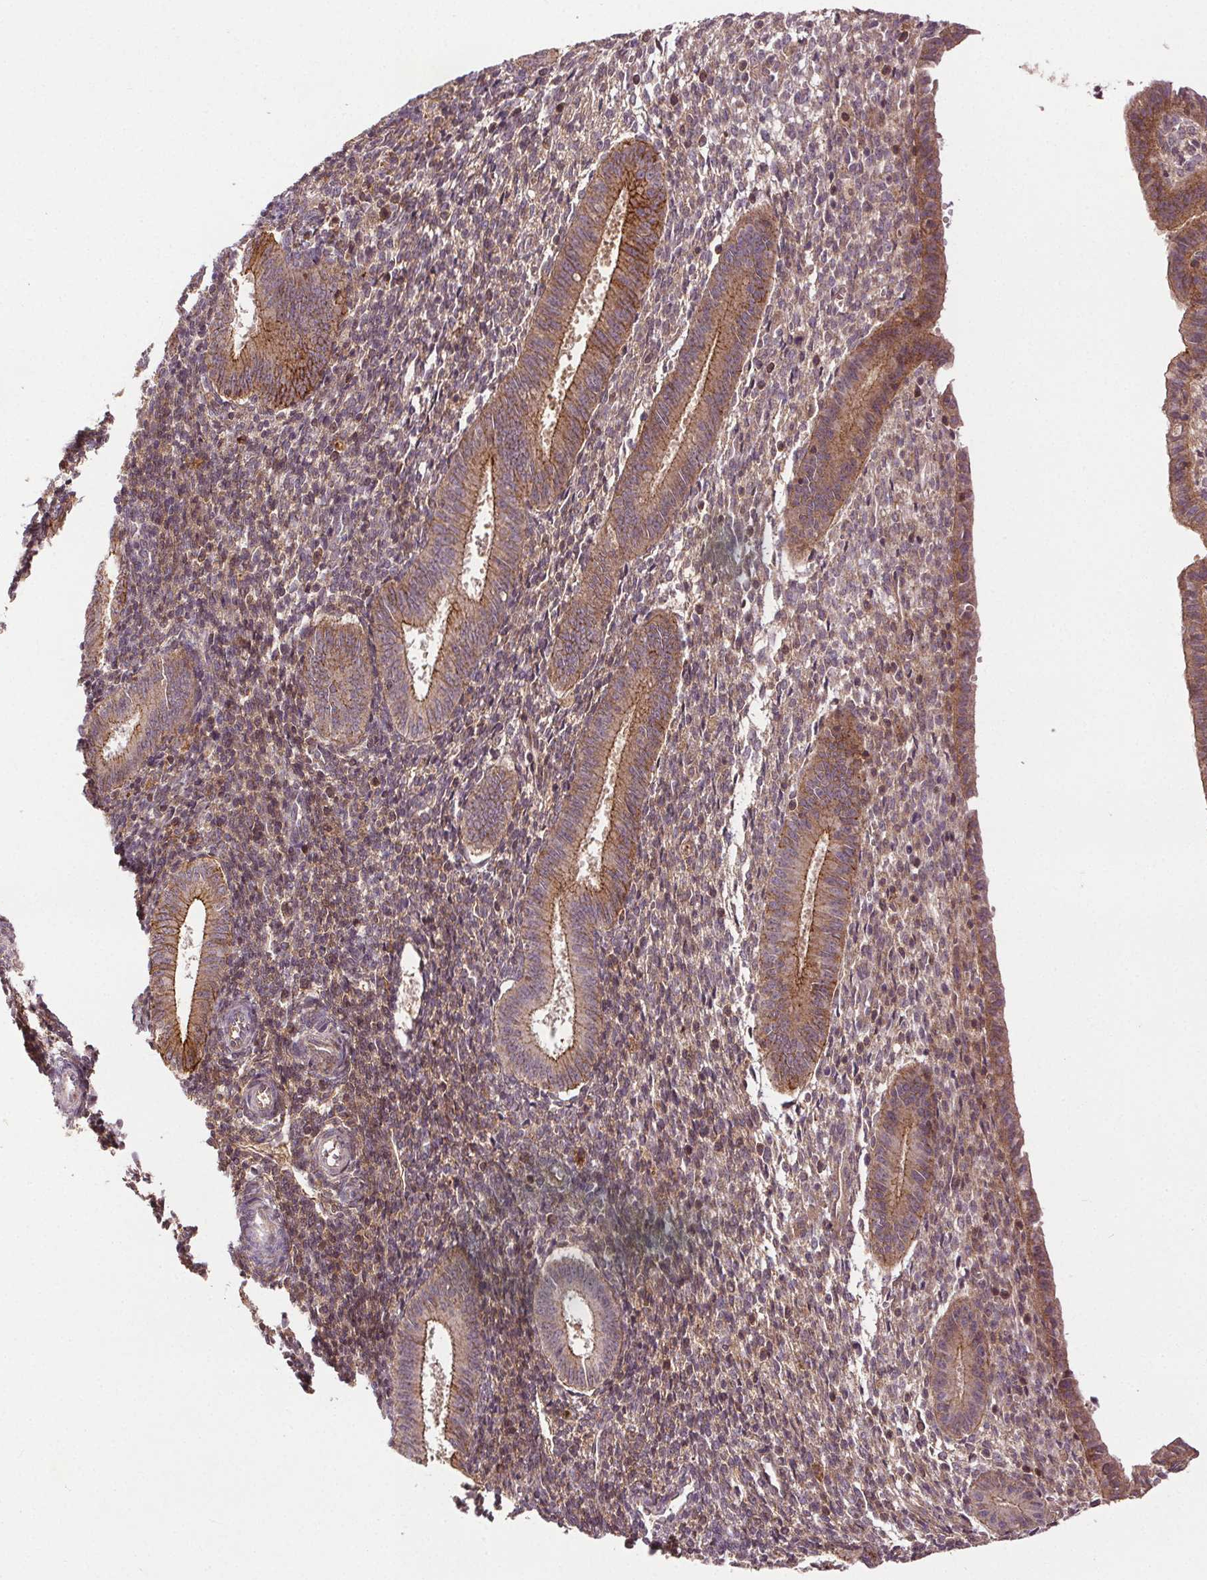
{"staining": {"intensity": "negative", "quantity": "none", "location": "none"}, "tissue": "endometrium", "cell_type": "Cells in endometrial stroma", "image_type": "normal", "snomed": [{"axis": "morphology", "description": "Normal tissue, NOS"}, {"axis": "topography", "description": "Endometrium"}], "caption": "Immunohistochemistry (IHC) of unremarkable endometrium demonstrates no positivity in cells in endometrial stroma. (DAB (3,3'-diaminobenzidine) IHC visualized using brightfield microscopy, high magnification).", "gene": "EPHB3", "patient": {"sex": "female", "age": 25}}